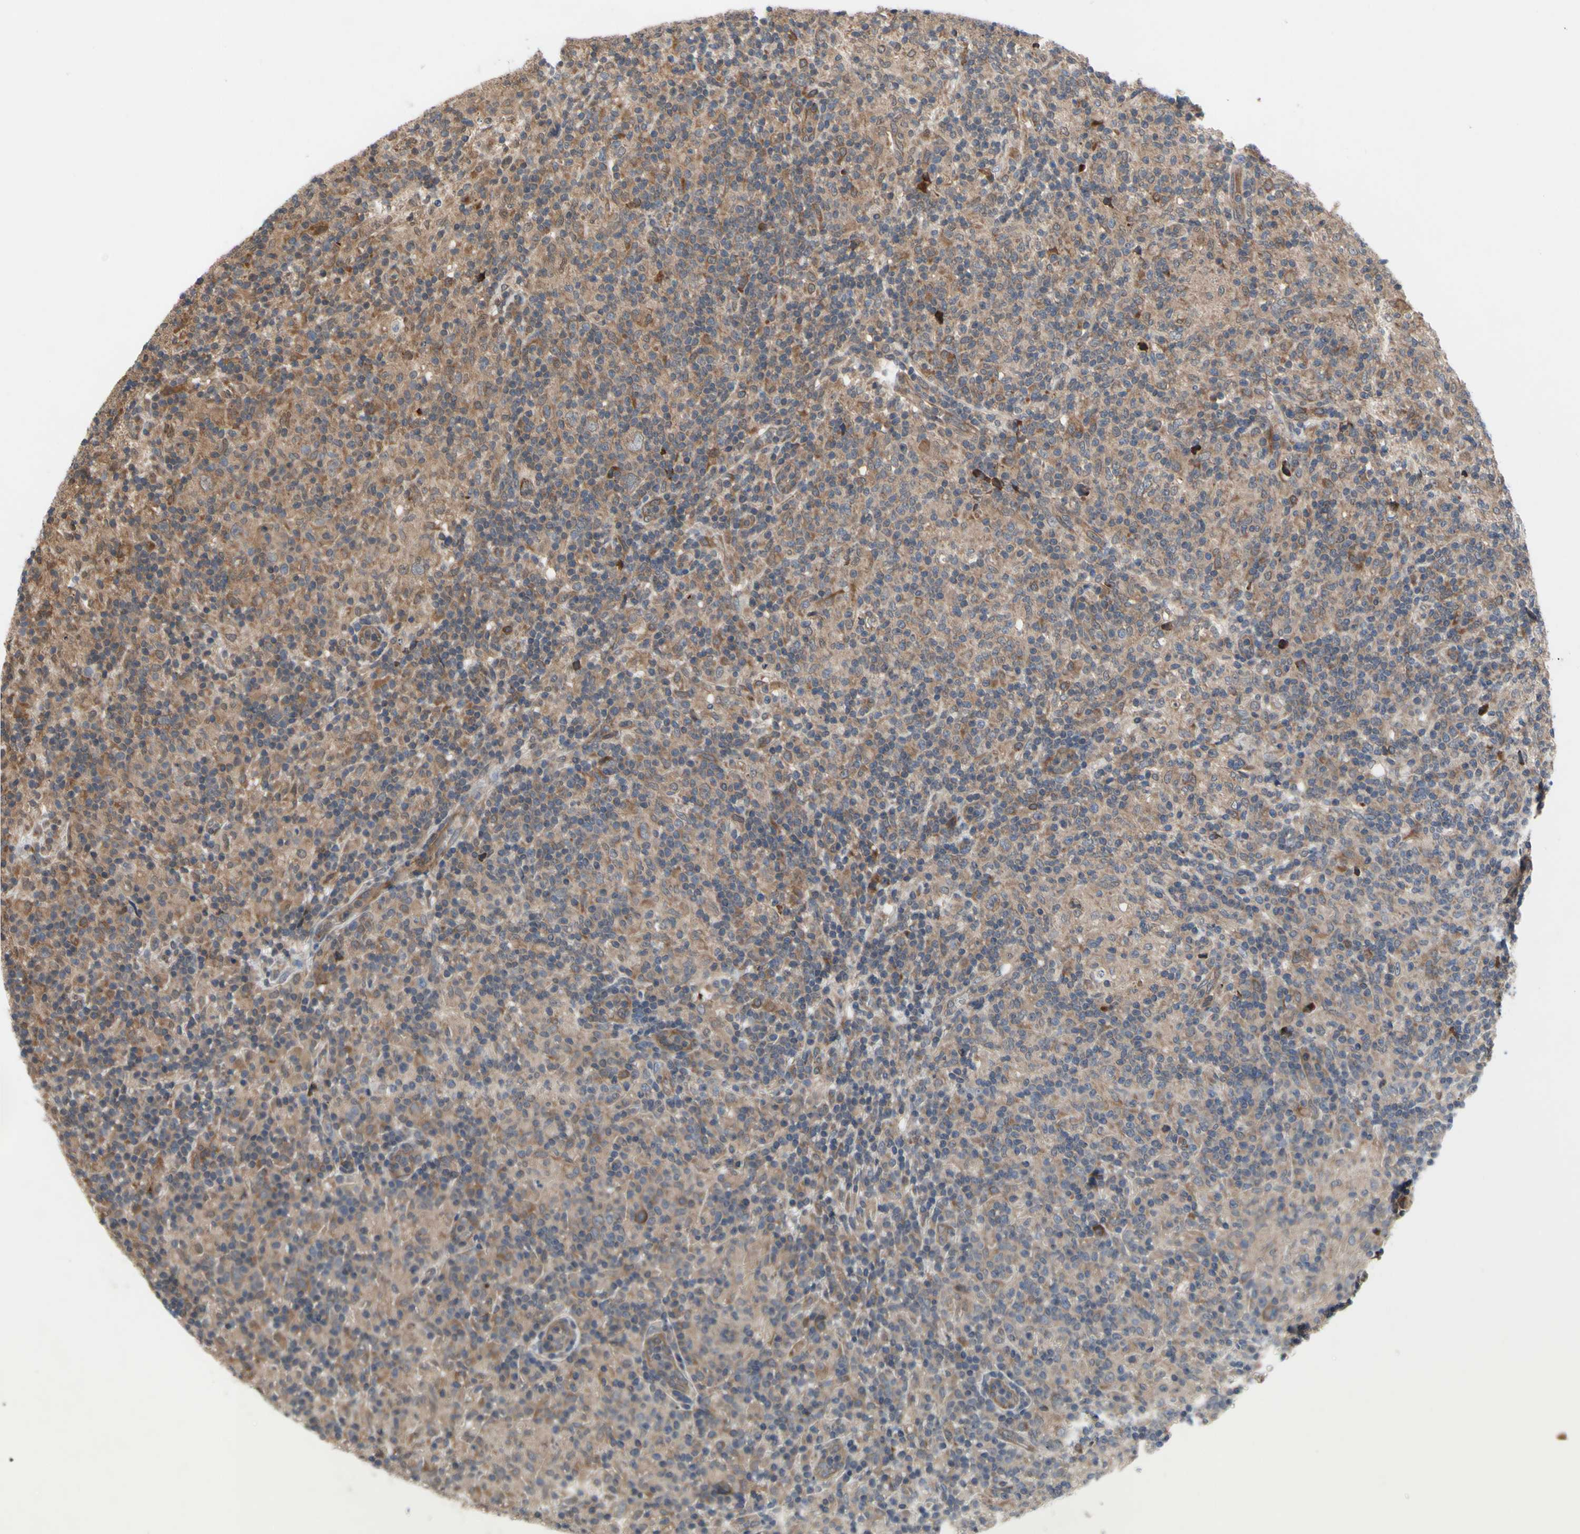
{"staining": {"intensity": "moderate", "quantity": ">75%", "location": "cytoplasmic/membranous"}, "tissue": "lymphoma", "cell_type": "Tumor cells", "image_type": "cancer", "snomed": [{"axis": "morphology", "description": "Hodgkin's disease, NOS"}, {"axis": "topography", "description": "Lymph node"}], "caption": "The histopathology image shows a brown stain indicating the presence of a protein in the cytoplasmic/membranous of tumor cells in Hodgkin's disease. (Stains: DAB in brown, nuclei in blue, Microscopy: brightfield microscopy at high magnification).", "gene": "XIAP", "patient": {"sex": "male", "age": 70}}